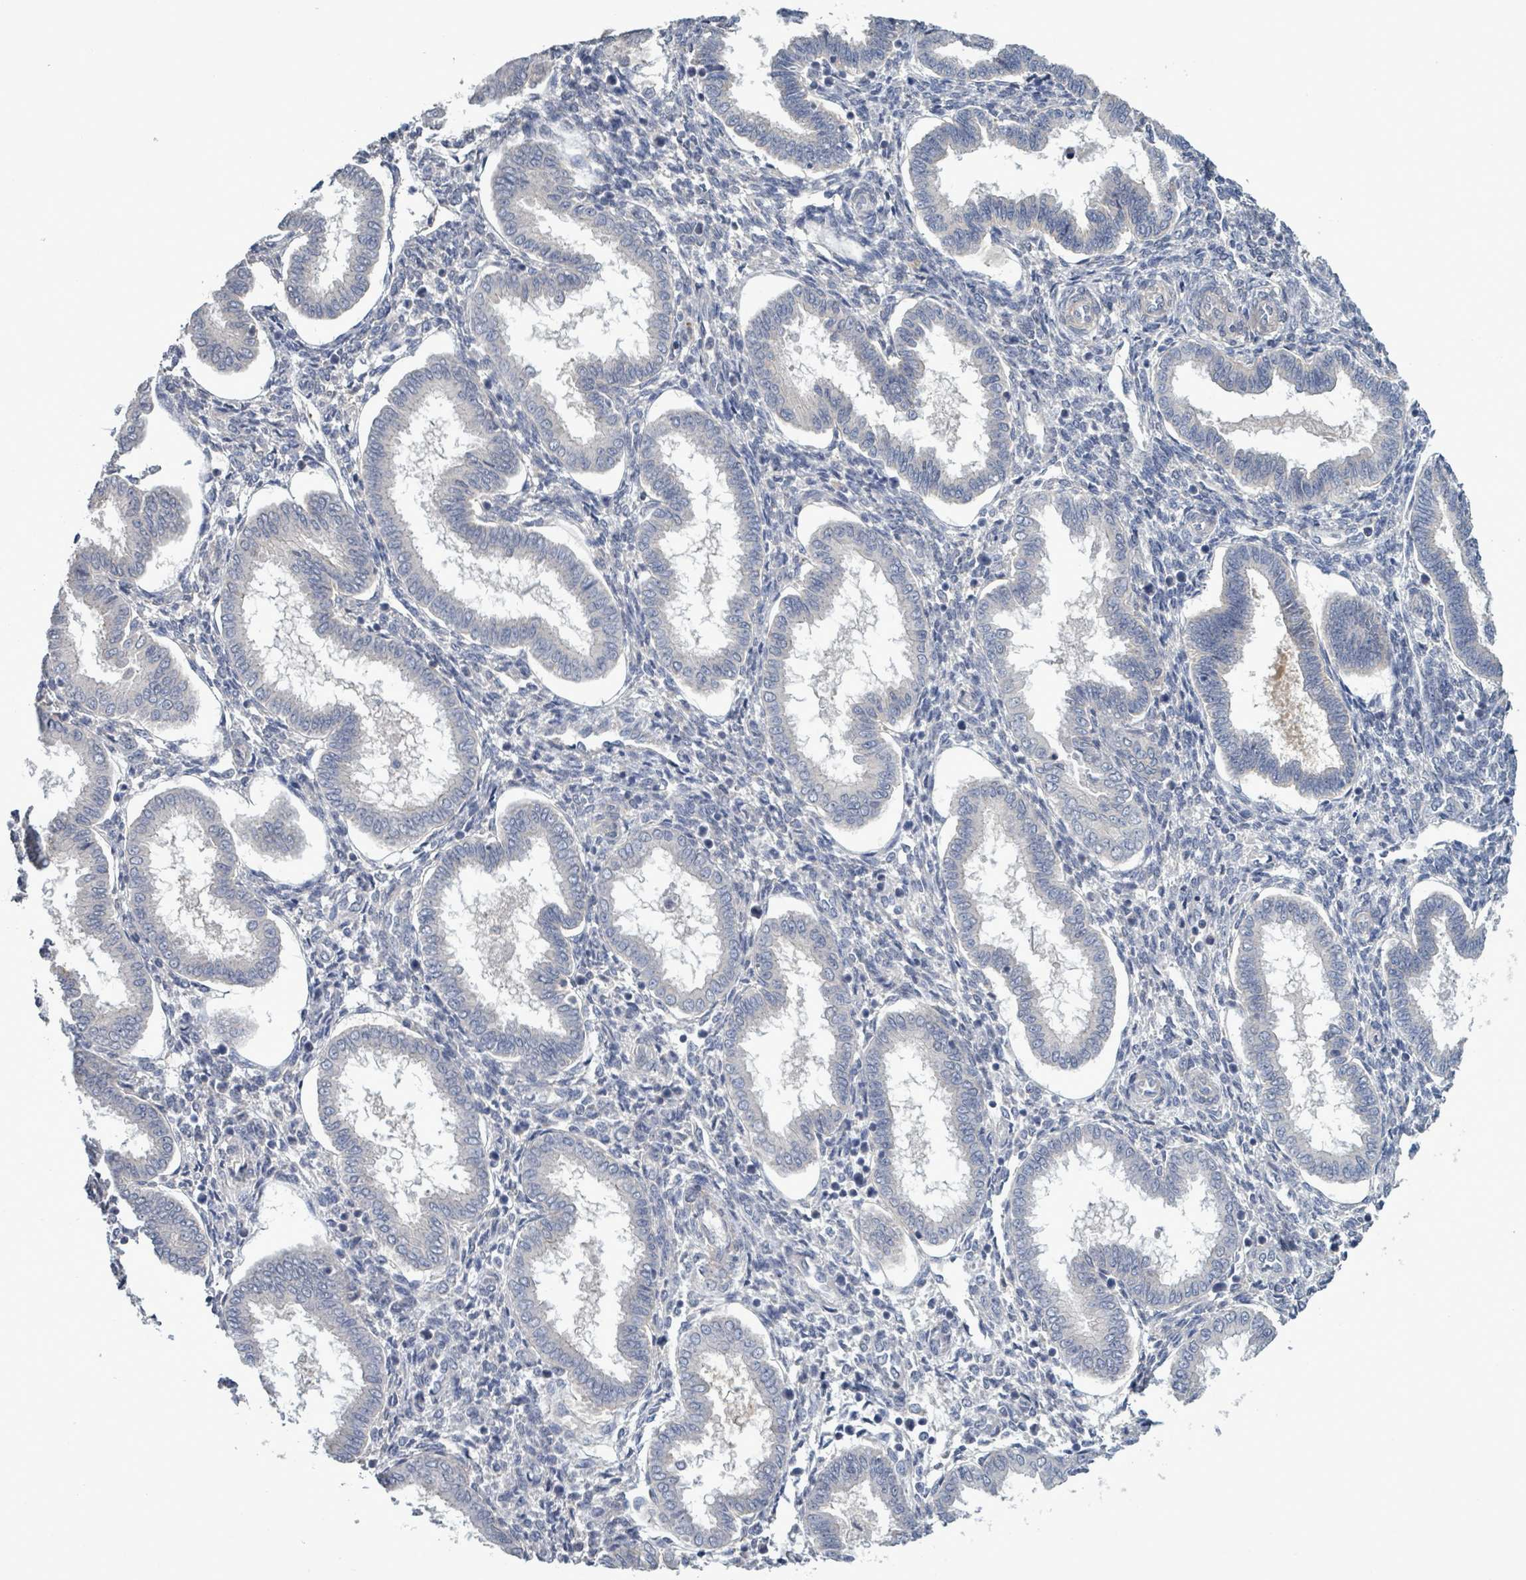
{"staining": {"intensity": "negative", "quantity": "none", "location": "none"}, "tissue": "endometrium", "cell_type": "Cells in endometrial stroma", "image_type": "normal", "snomed": [{"axis": "morphology", "description": "Normal tissue, NOS"}, {"axis": "topography", "description": "Endometrium"}], "caption": "A high-resolution histopathology image shows immunohistochemistry (IHC) staining of benign endometrium, which shows no significant positivity in cells in endometrial stroma. (DAB (3,3'-diaminobenzidine) immunohistochemistry with hematoxylin counter stain).", "gene": "AMMECR1", "patient": {"sex": "female", "age": 24}}